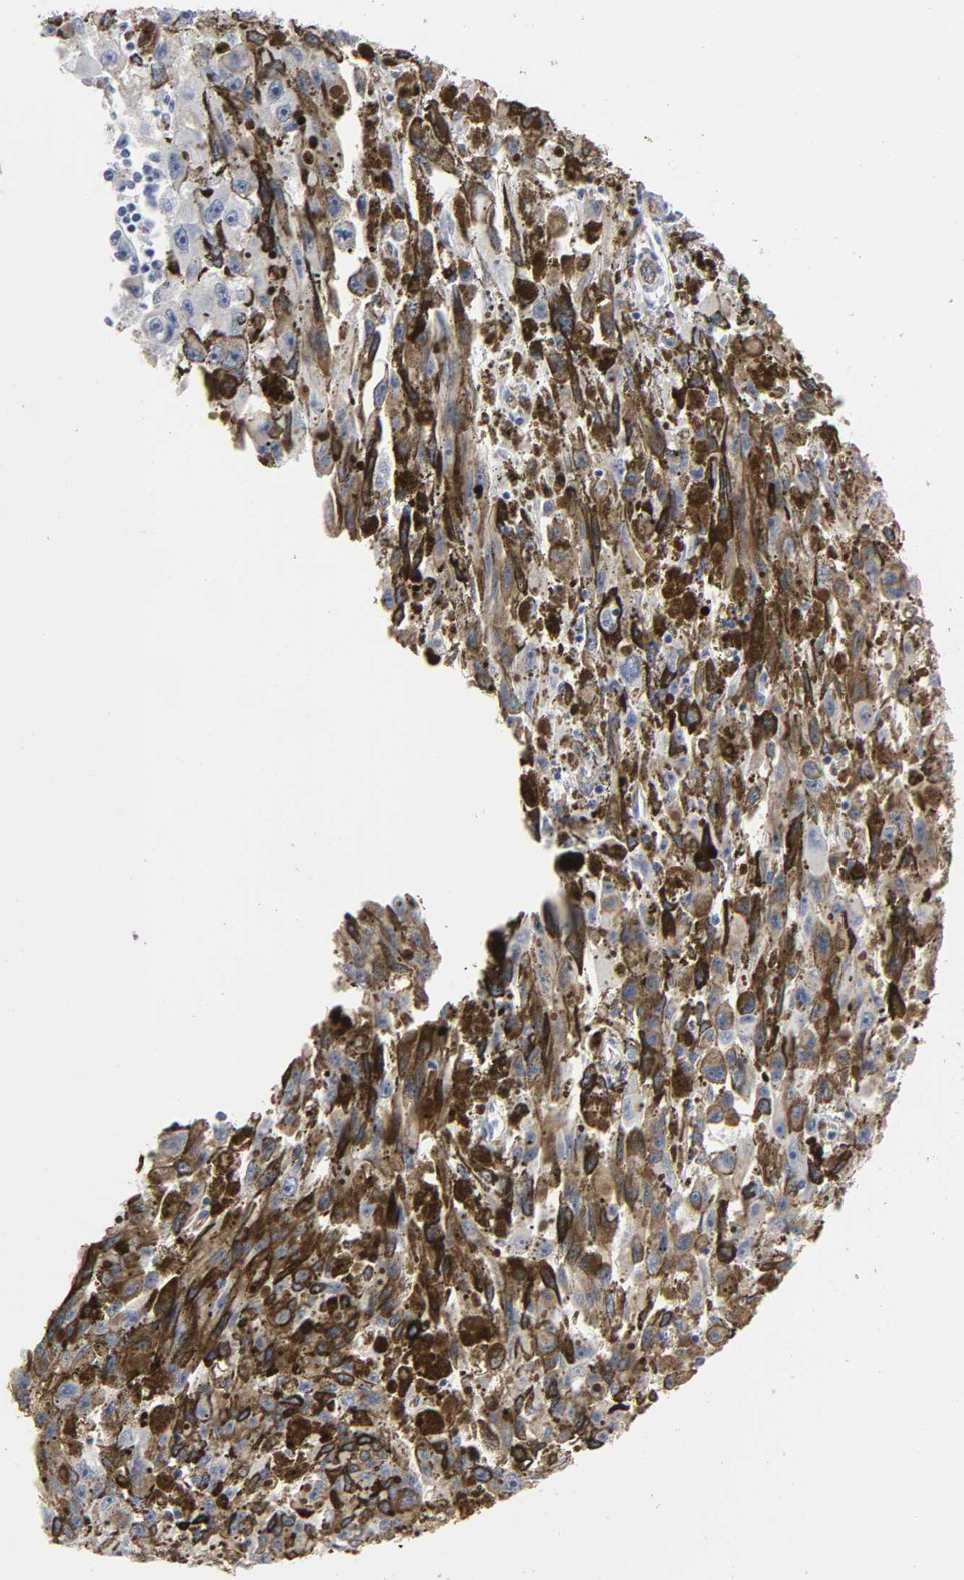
{"staining": {"intensity": "negative", "quantity": "none", "location": "none"}, "tissue": "melanoma", "cell_type": "Tumor cells", "image_type": "cancer", "snomed": [{"axis": "morphology", "description": "Malignant melanoma, NOS"}, {"axis": "topography", "description": "Skin"}], "caption": "Tumor cells show no significant protein expression in melanoma.", "gene": "KDR", "patient": {"sex": "female", "age": 104}}